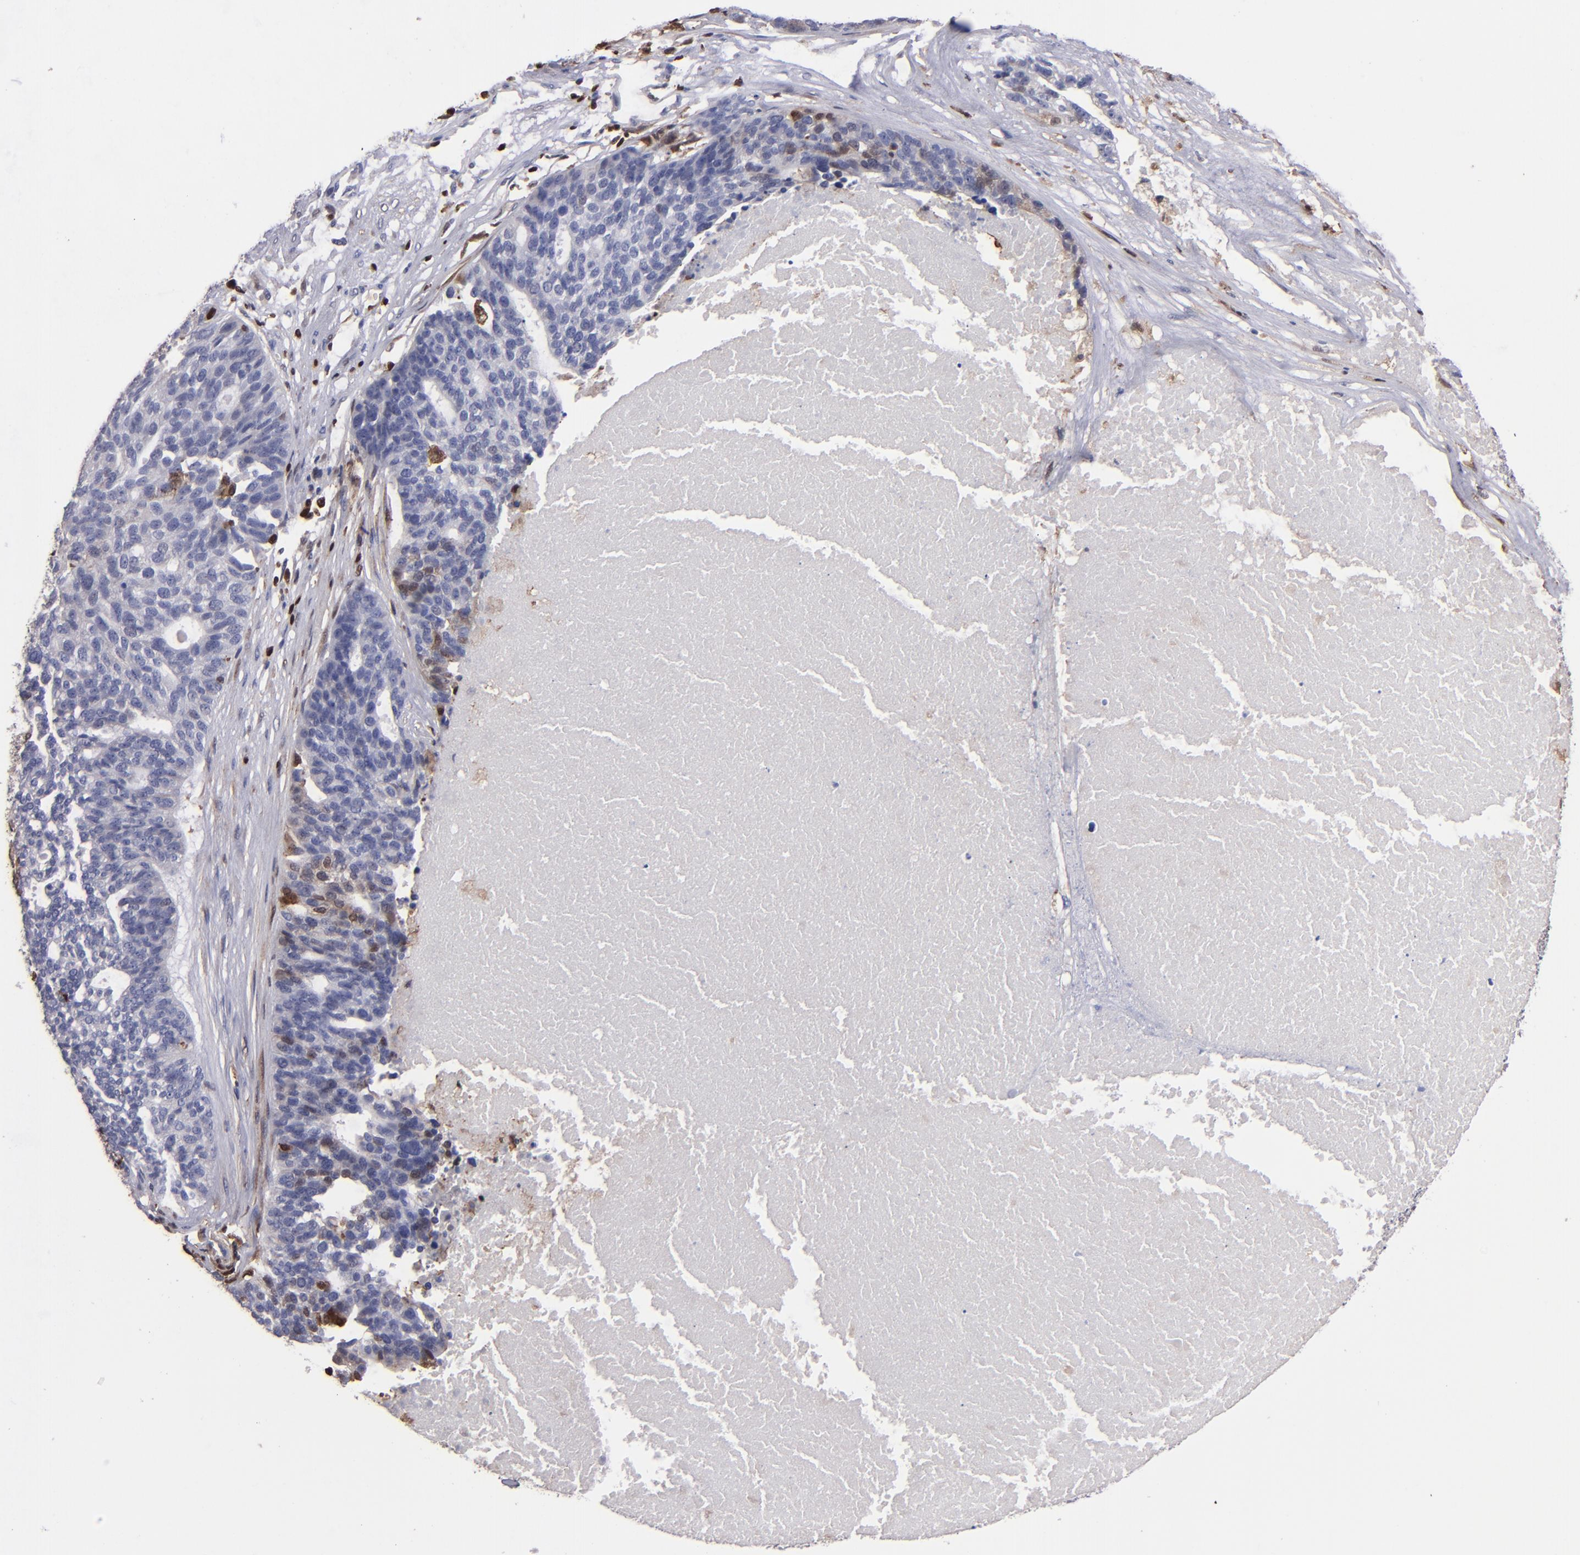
{"staining": {"intensity": "weak", "quantity": "<25%", "location": "cytoplasmic/membranous,nuclear"}, "tissue": "ovarian cancer", "cell_type": "Tumor cells", "image_type": "cancer", "snomed": [{"axis": "morphology", "description": "Cystadenocarcinoma, serous, NOS"}, {"axis": "topography", "description": "Ovary"}], "caption": "A micrograph of ovarian cancer stained for a protein exhibits no brown staining in tumor cells.", "gene": "S100A4", "patient": {"sex": "female", "age": 59}}